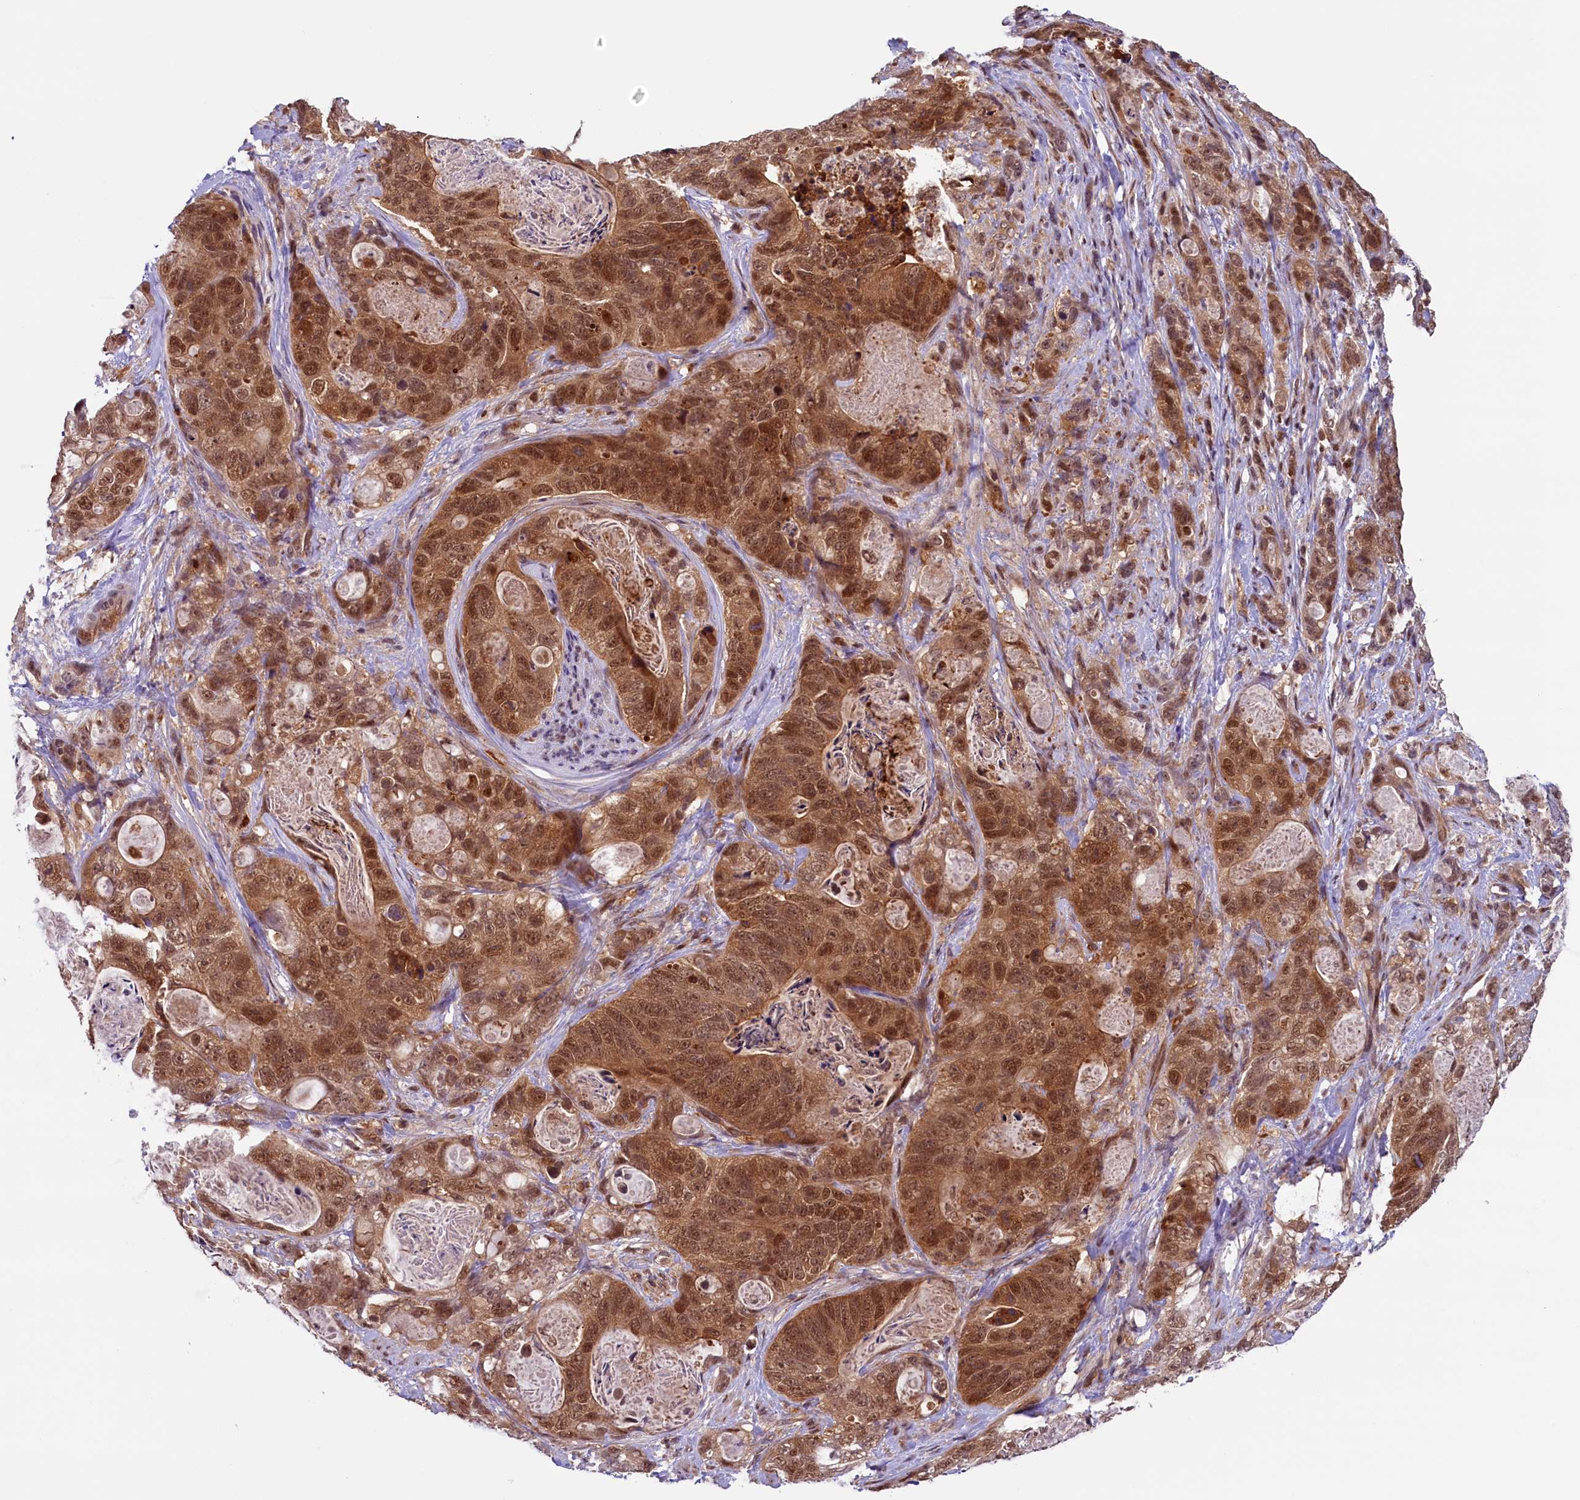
{"staining": {"intensity": "moderate", "quantity": ">75%", "location": "cytoplasmic/membranous,nuclear"}, "tissue": "stomach cancer", "cell_type": "Tumor cells", "image_type": "cancer", "snomed": [{"axis": "morphology", "description": "Normal tissue, NOS"}, {"axis": "morphology", "description": "Adenocarcinoma, NOS"}, {"axis": "topography", "description": "Stomach"}], "caption": "DAB immunohistochemical staining of stomach cancer (adenocarcinoma) exhibits moderate cytoplasmic/membranous and nuclear protein expression in approximately >75% of tumor cells.", "gene": "SLC7A6OS", "patient": {"sex": "female", "age": 89}}